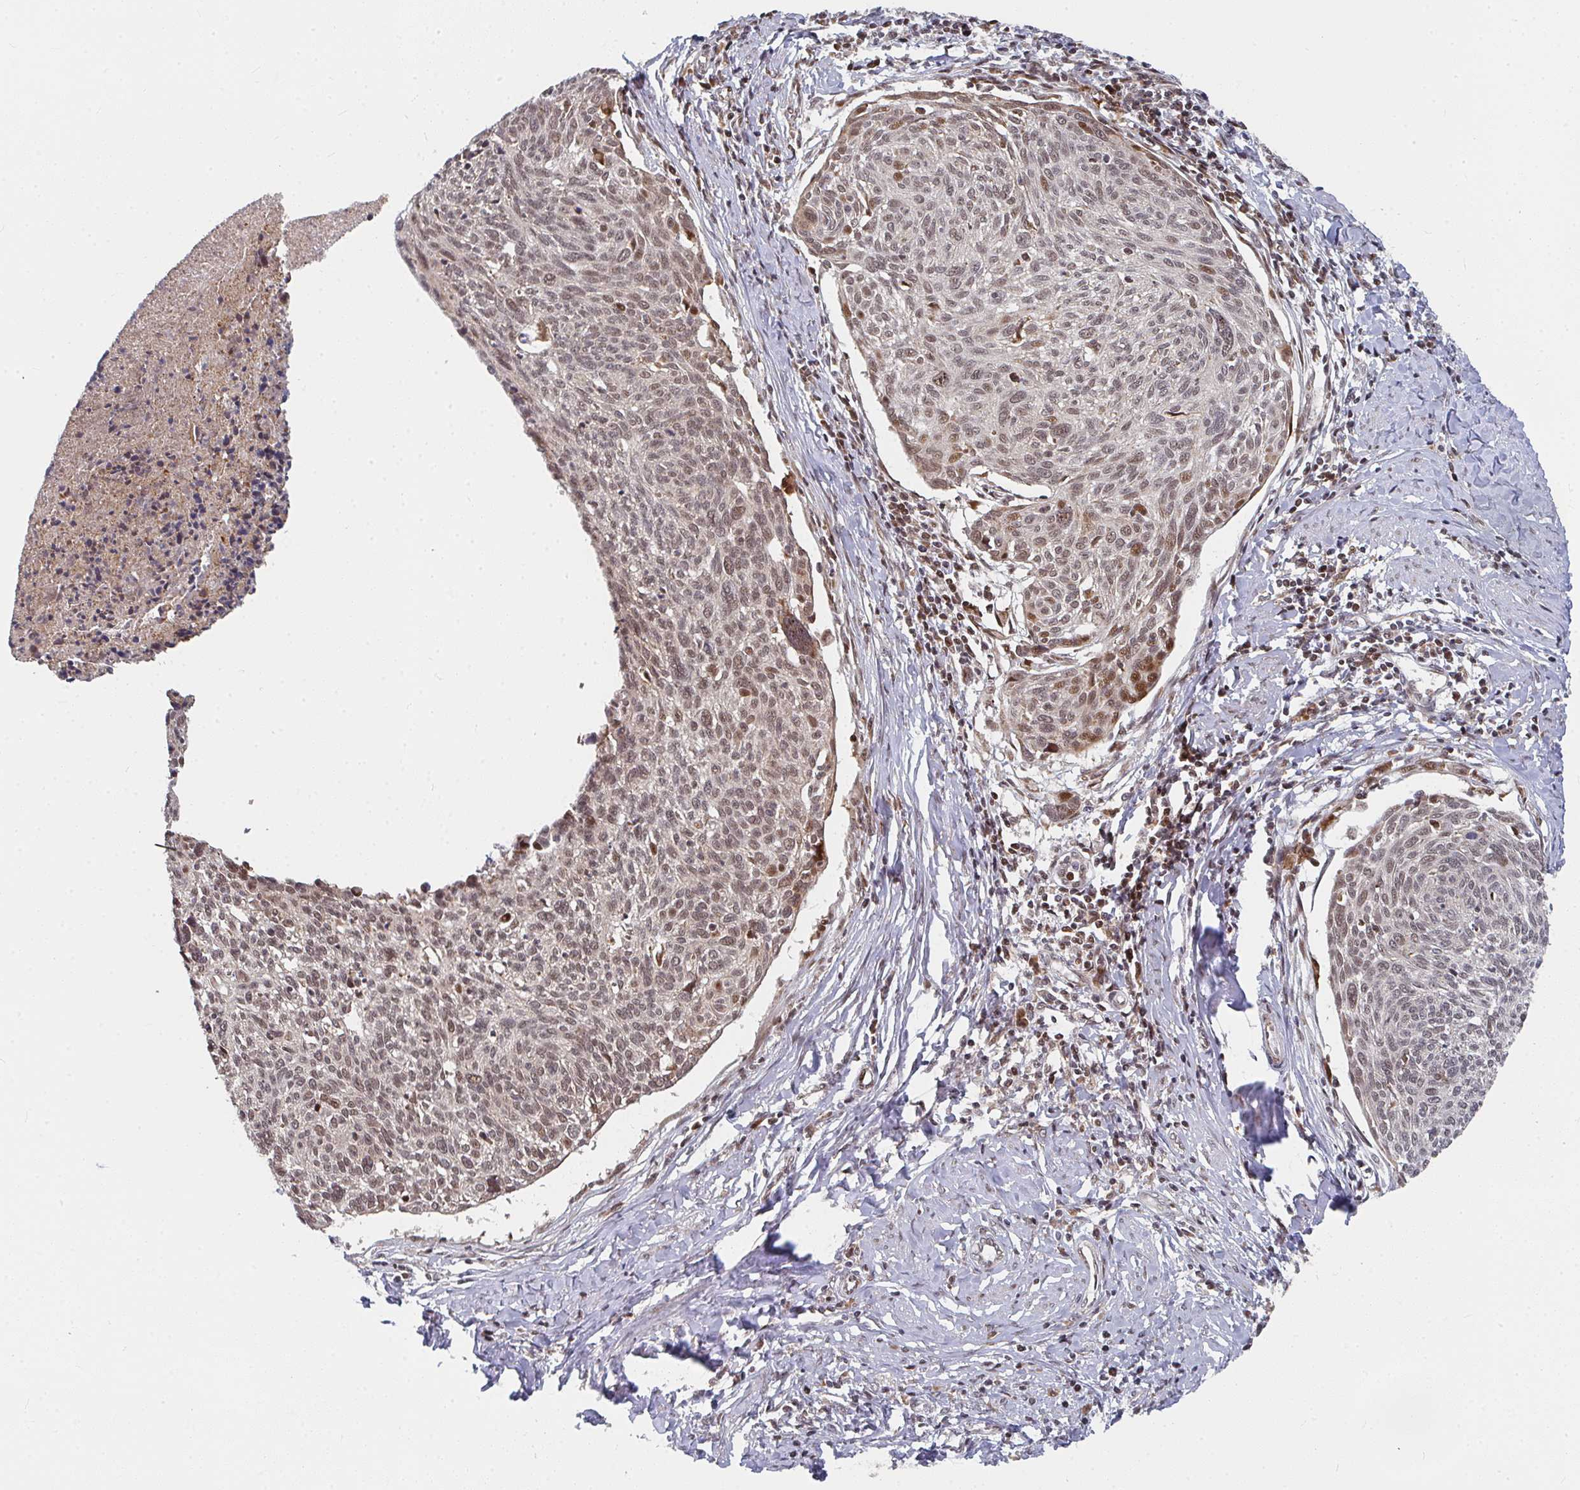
{"staining": {"intensity": "weak", "quantity": ">75%", "location": "nuclear"}, "tissue": "cervical cancer", "cell_type": "Tumor cells", "image_type": "cancer", "snomed": [{"axis": "morphology", "description": "Squamous cell carcinoma, NOS"}, {"axis": "topography", "description": "Cervix"}], "caption": "Cervical squamous cell carcinoma was stained to show a protein in brown. There is low levels of weak nuclear staining in about >75% of tumor cells.", "gene": "RBBP5", "patient": {"sex": "female", "age": 49}}